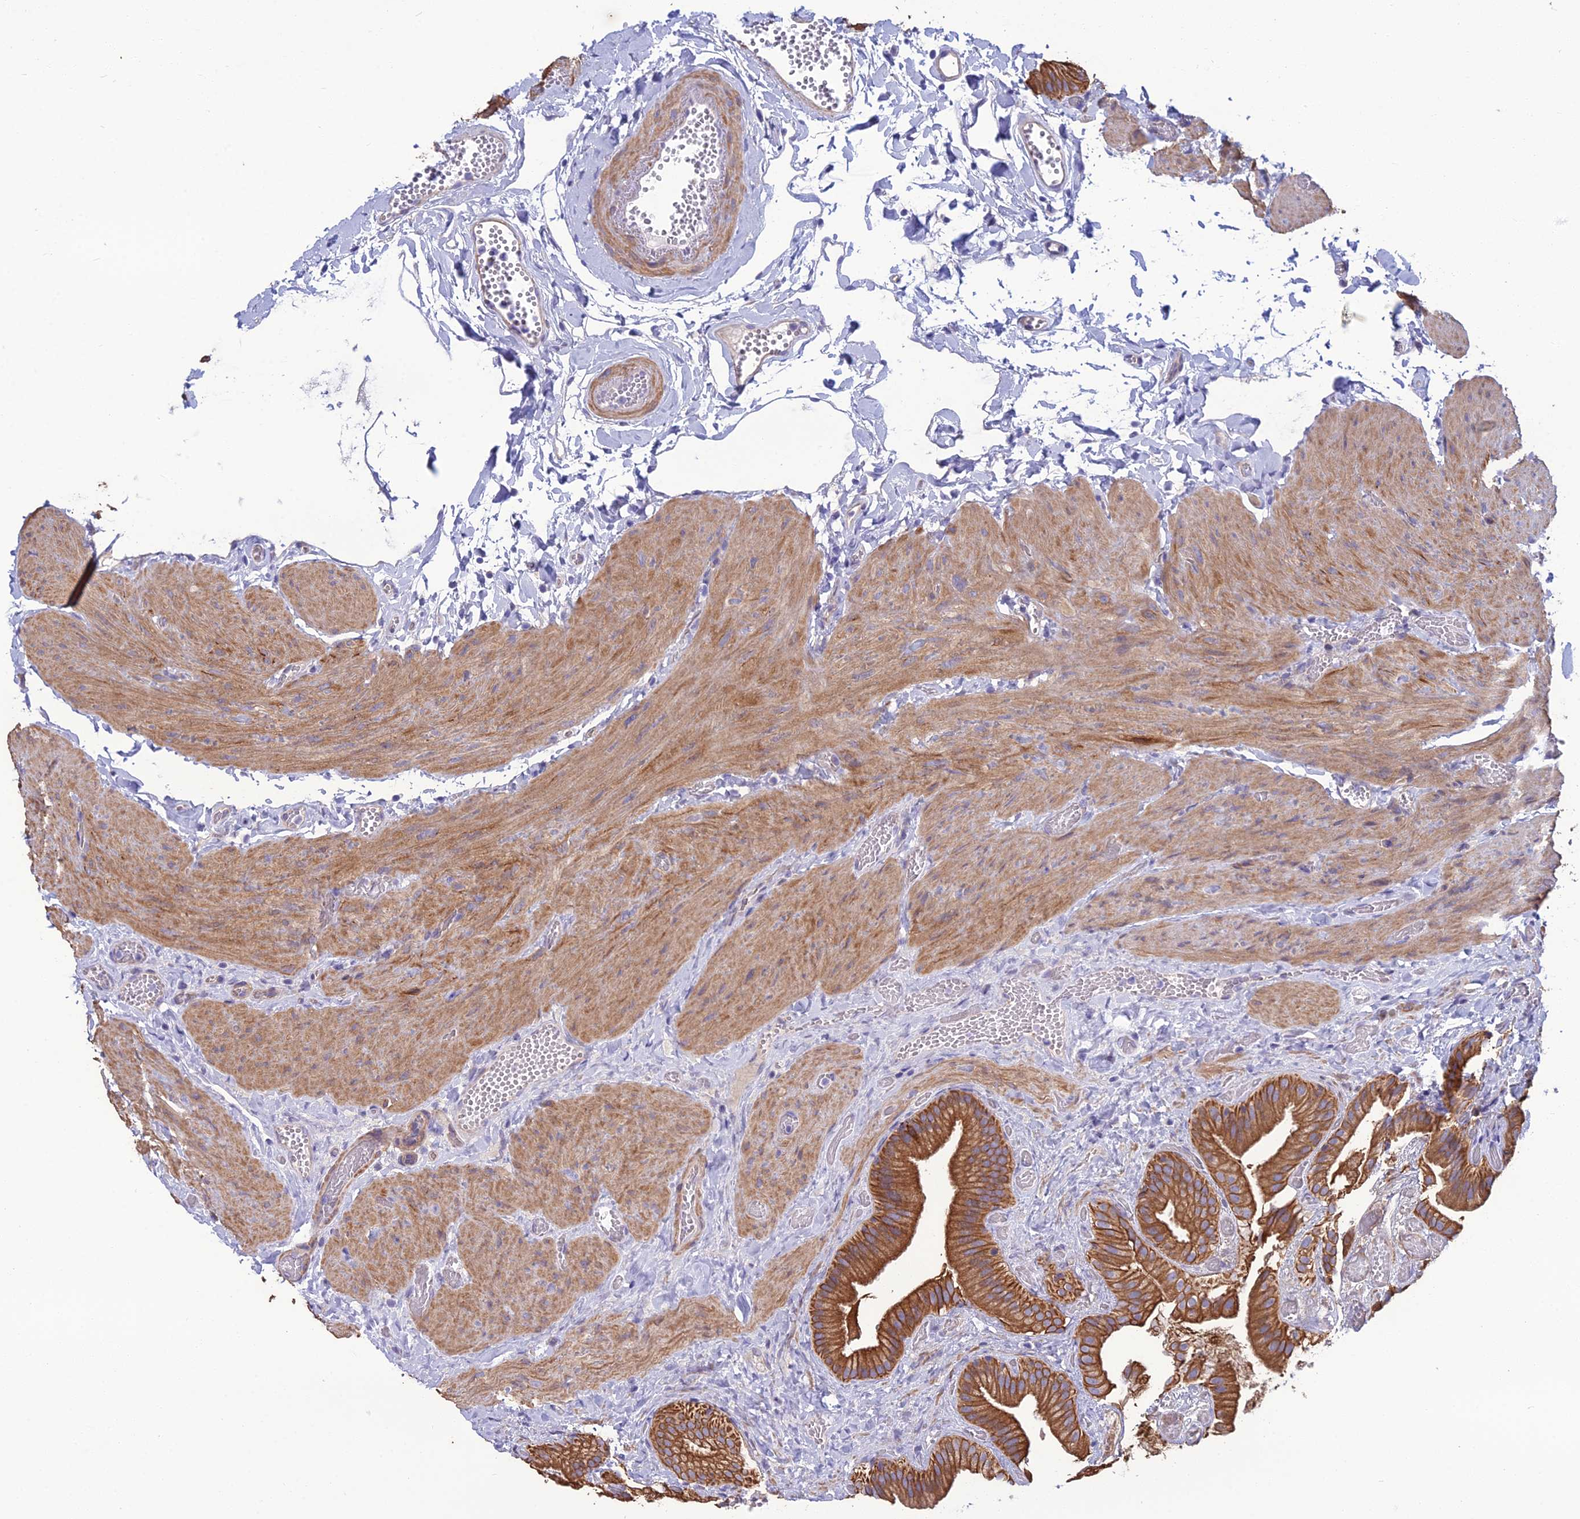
{"staining": {"intensity": "strong", "quantity": ">75%", "location": "cytoplasmic/membranous"}, "tissue": "gallbladder", "cell_type": "Glandular cells", "image_type": "normal", "snomed": [{"axis": "morphology", "description": "Normal tissue, NOS"}, {"axis": "topography", "description": "Gallbladder"}], "caption": "A micrograph of gallbladder stained for a protein displays strong cytoplasmic/membranous brown staining in glandular cells.", "gene": "LZTS2", "patient": {"sex": "female", "age": 64}}